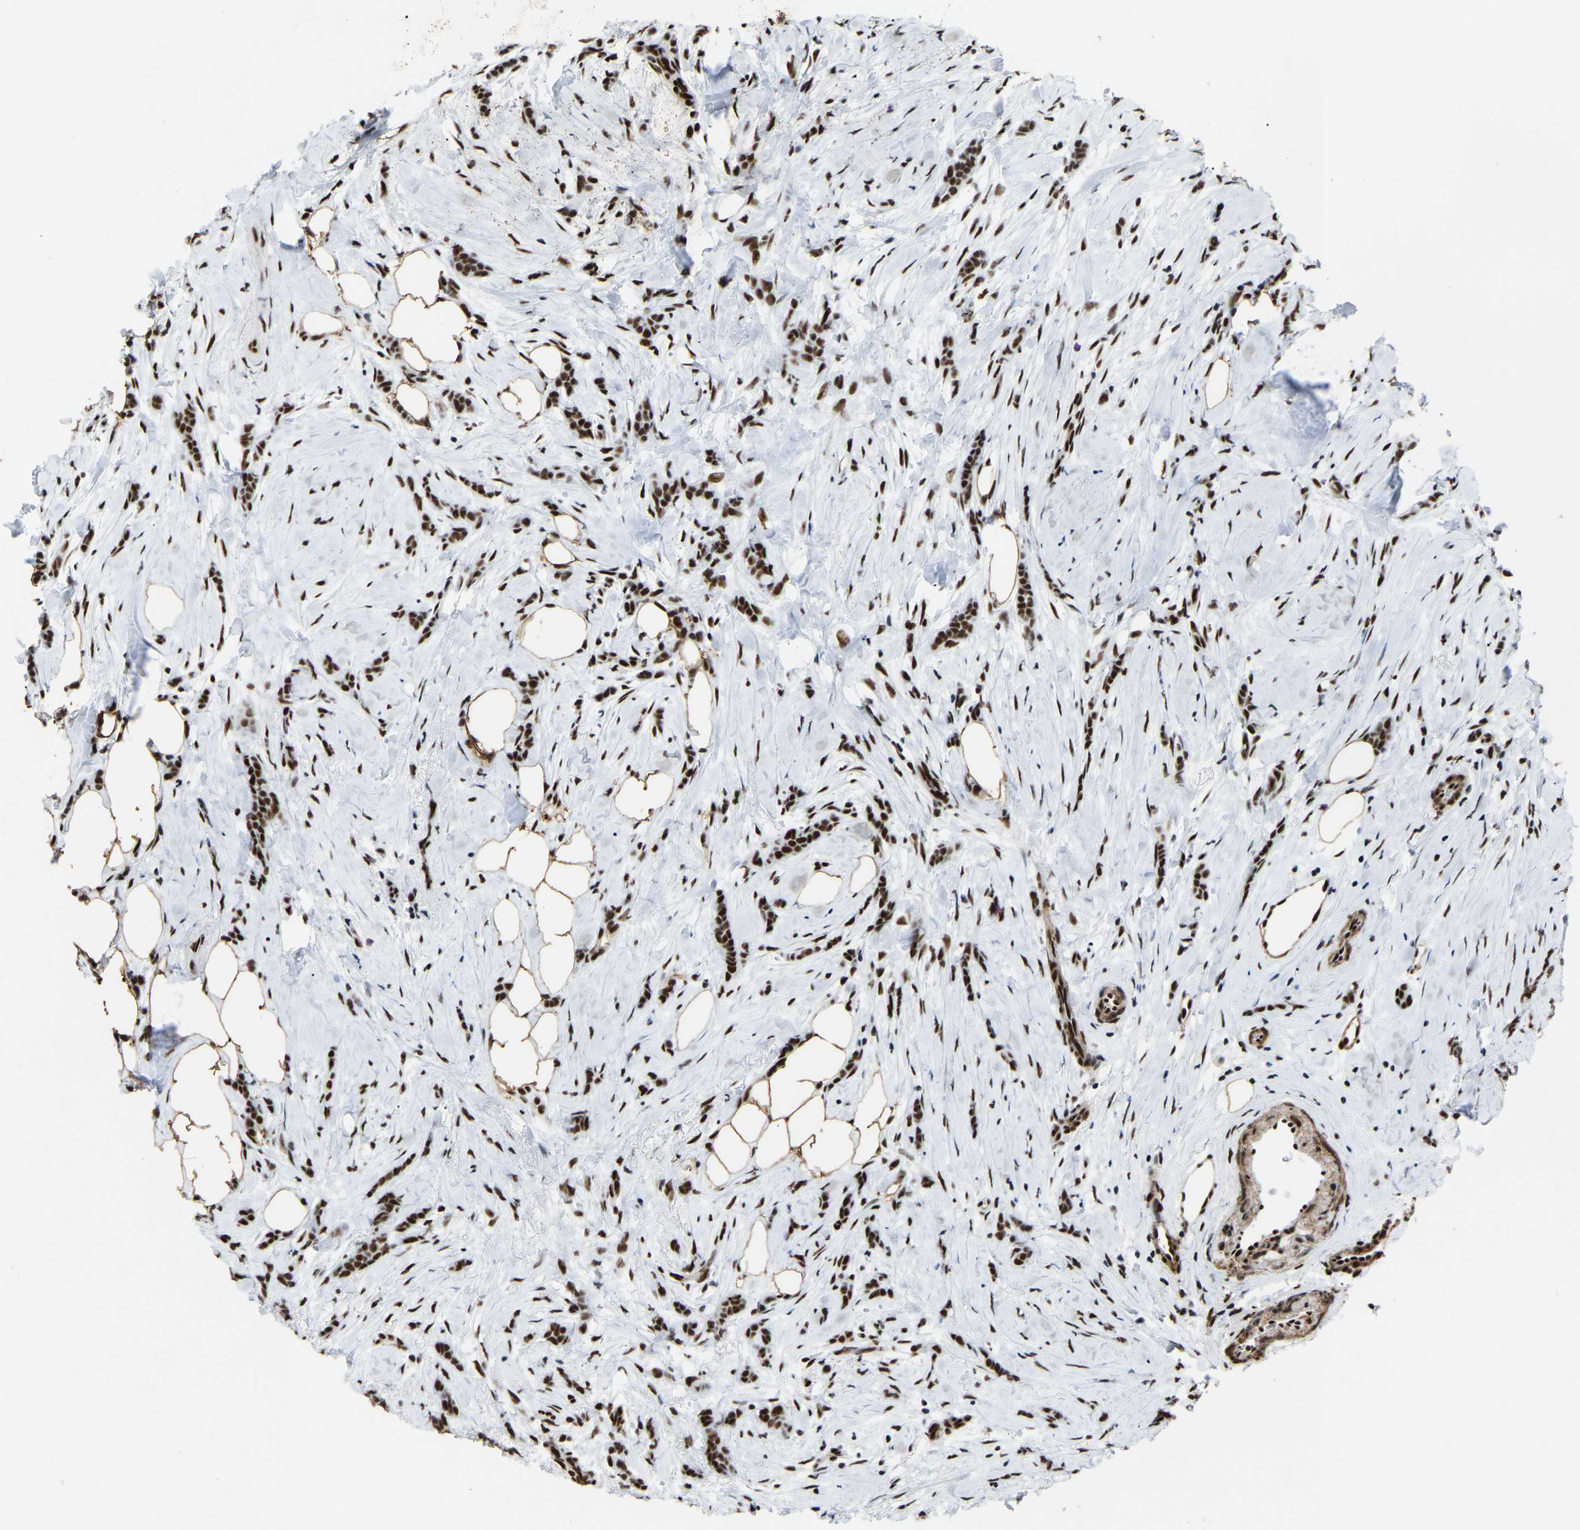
{"staining": {"intensity": "strong", "quantity": ">75%", "location": "nuclear"}, "tissue": "breast cancer", "cell_type": "Tumor cells", "image_type": "cancer", "snomed": [{"axis": "morphology", "description": "Lobular carcinoma, in situ"}, {"axis": "morphology", "description": "Lobular carcinoma"}, {"axis": "topography", "description": "Breast"}], "caption": "Human breast cancer stained with a brown dye demonstrates strong nuclear positive staining in approximately >75% of tumor cells.", "gene": "DDX5", "patient": {"sex": "female", "age": 41}}